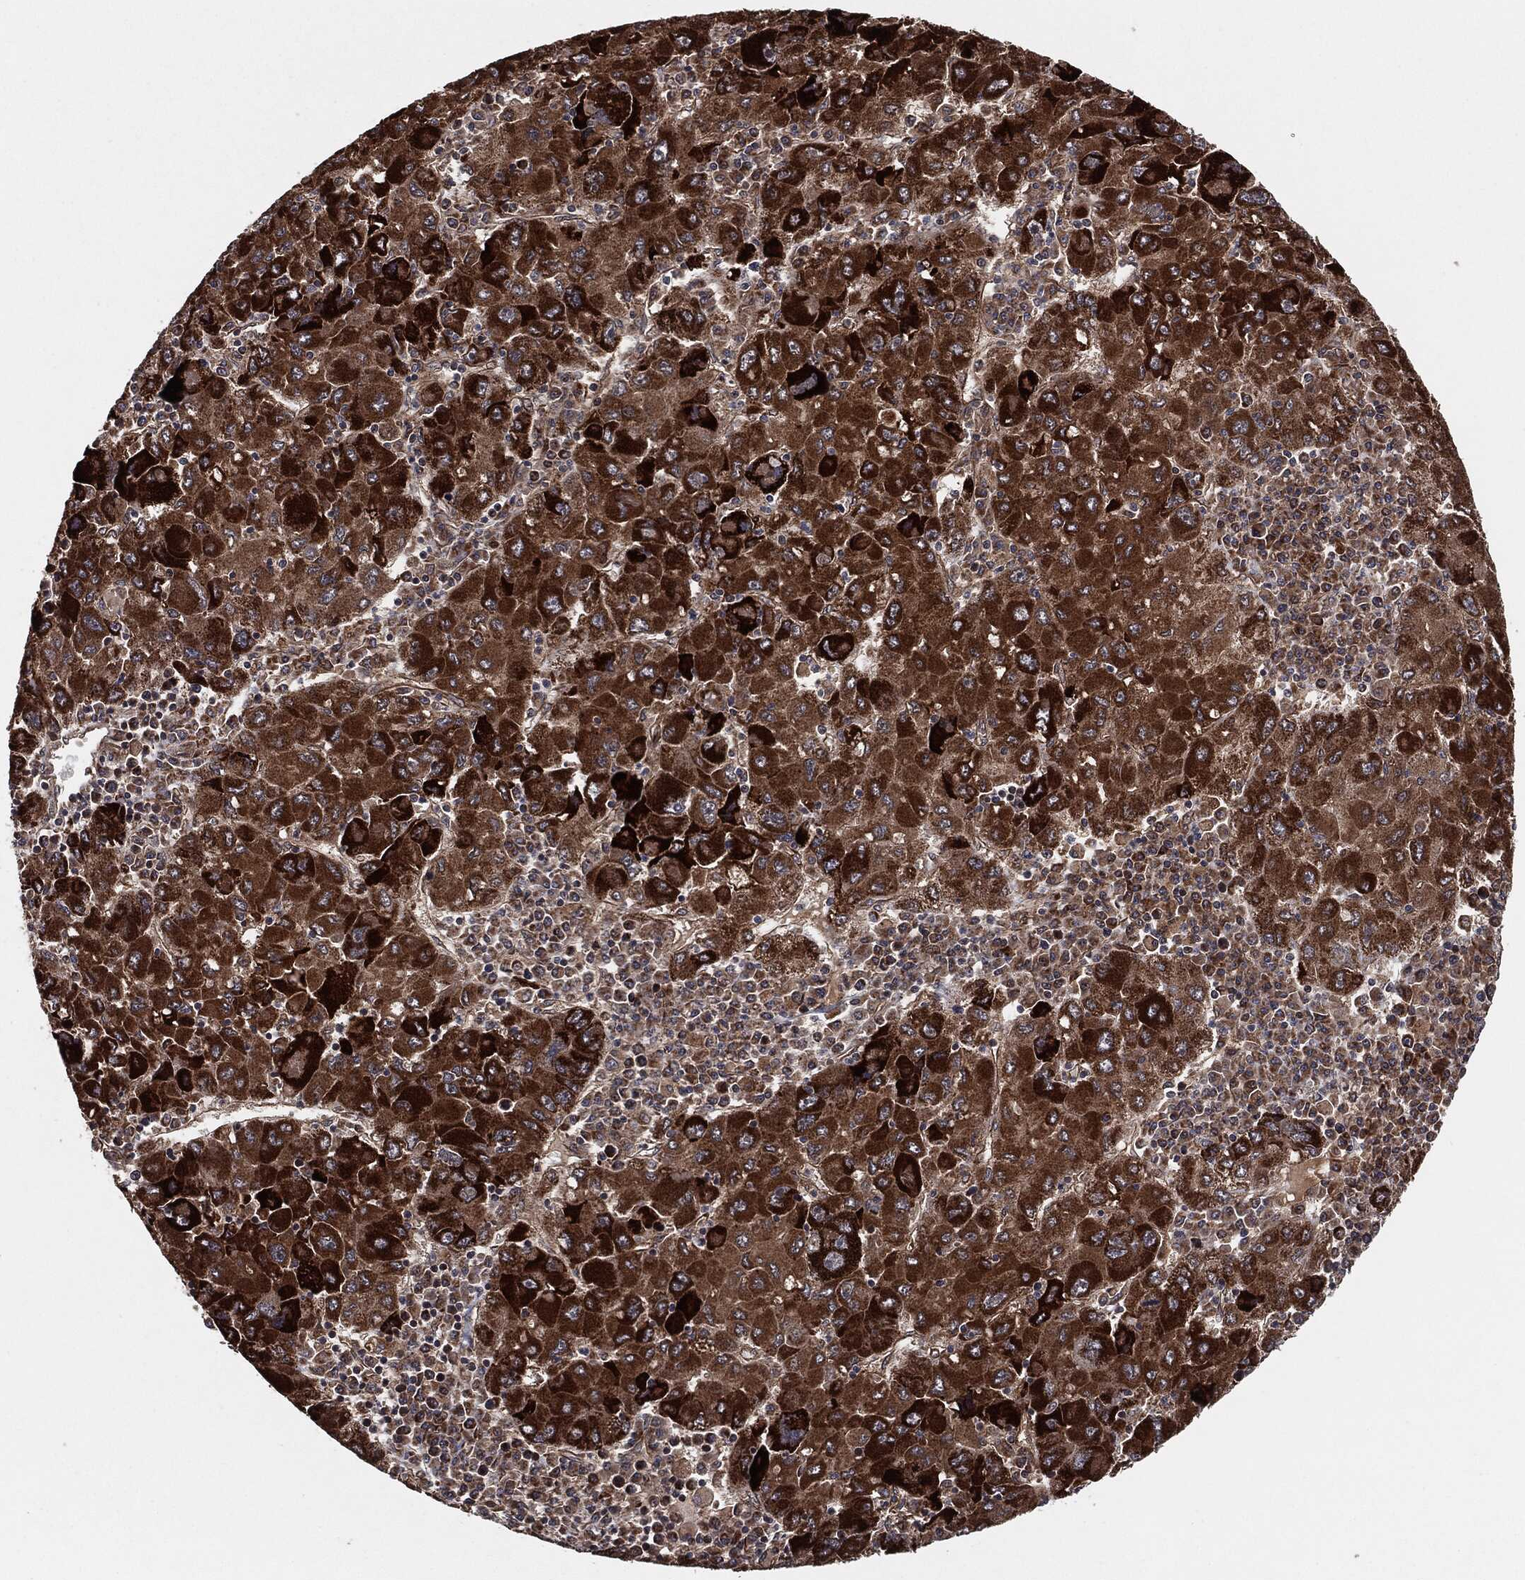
{"staining": {"intensity": "strong", "quantity": ">75%", "location": "cytoplasmic/membranous"}, "tissue": "liver cancer", "cell_type": "Tumor cells", "image_type": "cancer", "snomed": [{"axis": "morphology", "description": "Carcinoma, Hepatocellular, NOS"}, {"axis": "topography", "description": "Liver"}], "caption": "A brown stain highlights strong cytoplasmic/membranous staining of a protein in human hepatocellular carcinoma (liver) tumor cells.", "gene": "BCAR1", "patient": {"sex": "male", "age": 75}}